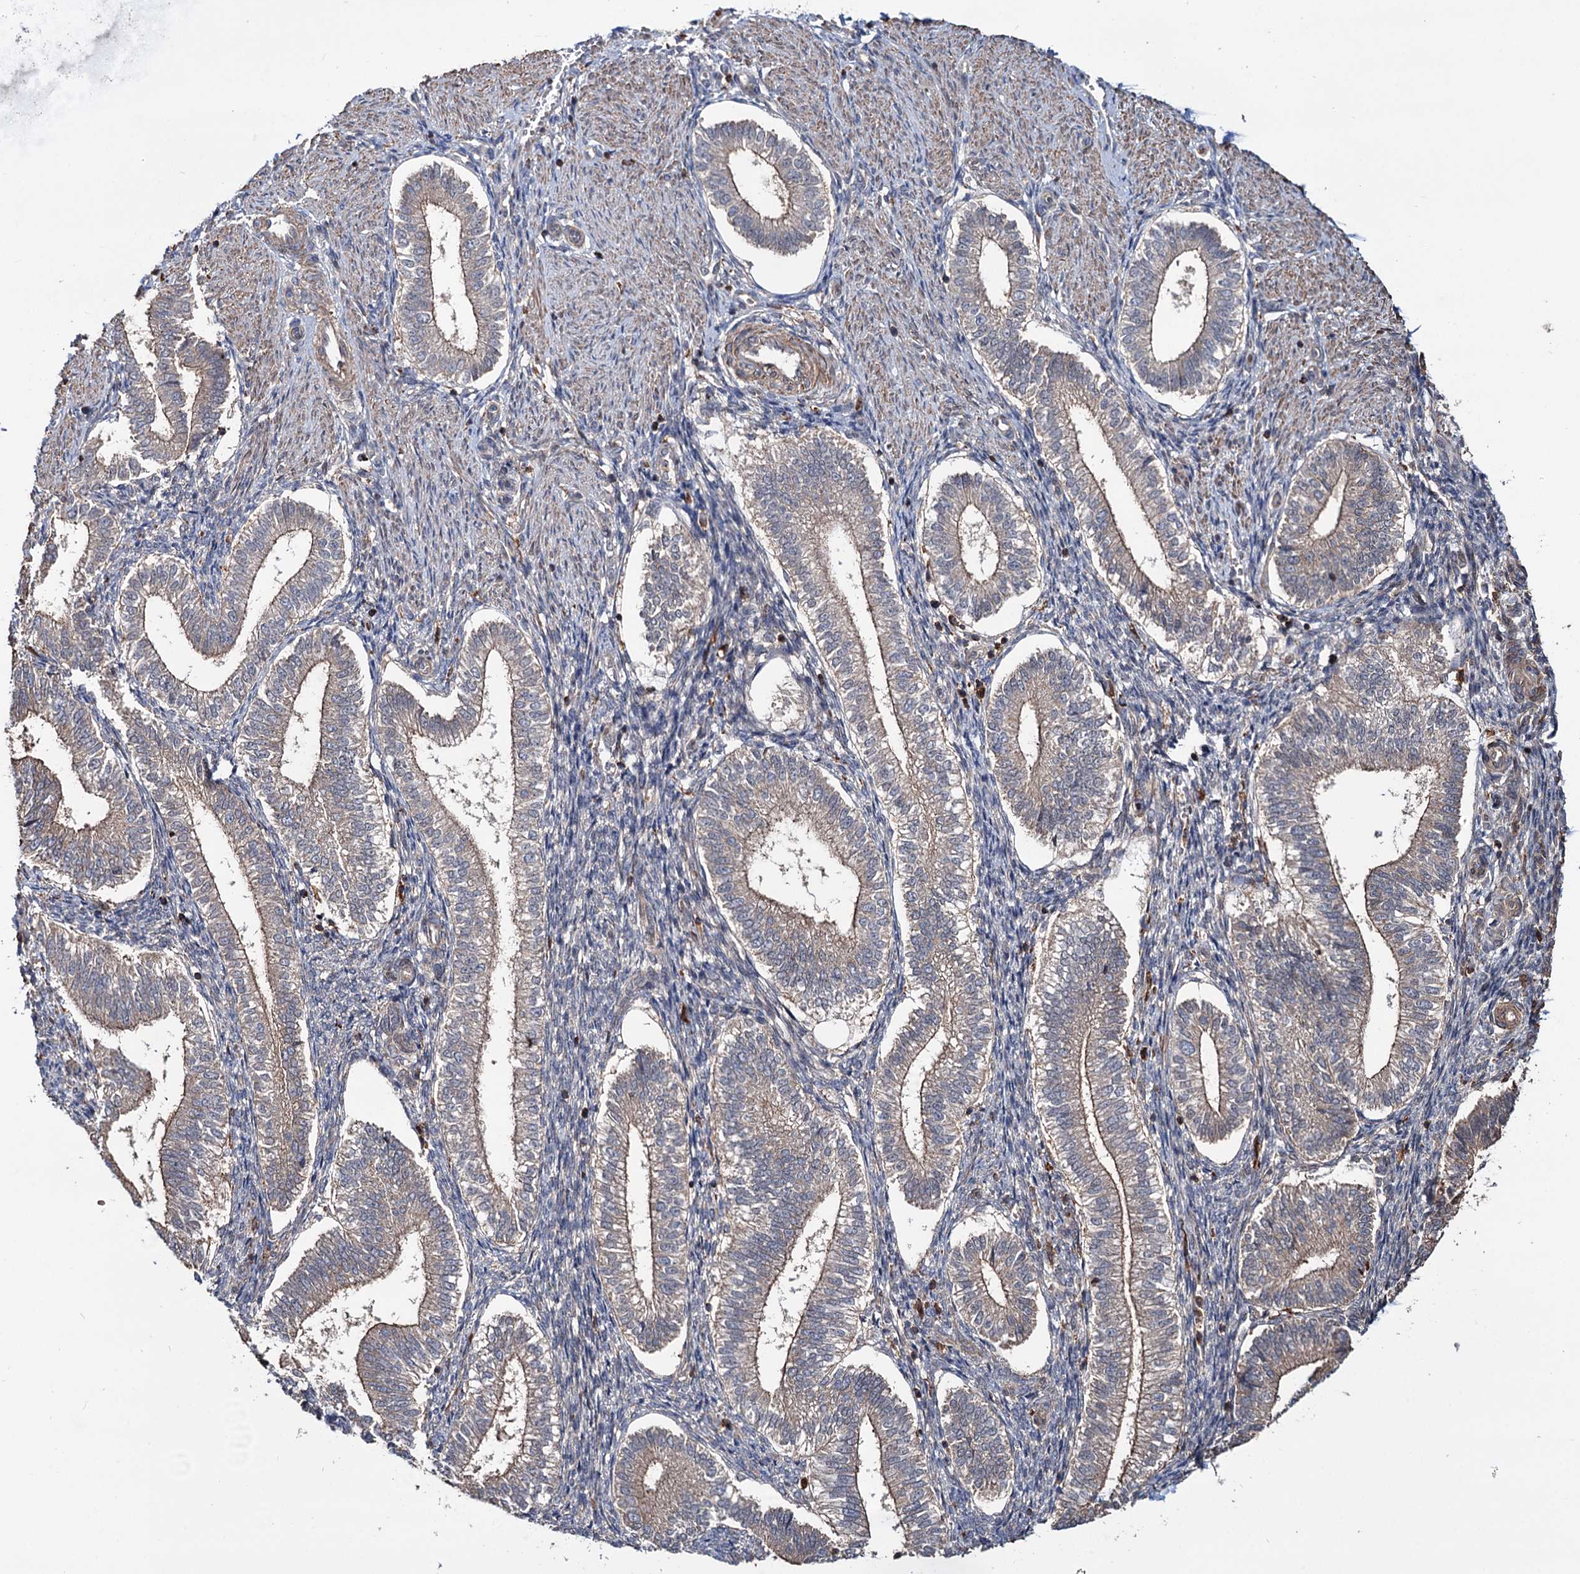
{"staining": {"intensity": "weak", "quantity": "<25%", "location": "cytoplasmic/membranous"}, "tissue": "endometrium", "cell_type": "Cells in endometrial stroma", "image_type": "normal", "snomed": [{"axis": "morphology", "description": "Normal tissue, NOS"}, {"axis": "topography", "description": "Endometrium"}], "caption": "DAB (3,3'-diaminobenzidine) immunohistochemical staining of normal human endometrium displays no significant expression in cells in endometrial stroma. (Brightfield microscopy of DAB immunohistochemistry (IHC) at high magnification).", "gene": "GRIP1", "patient": {"sex": "female", "age": 25}}